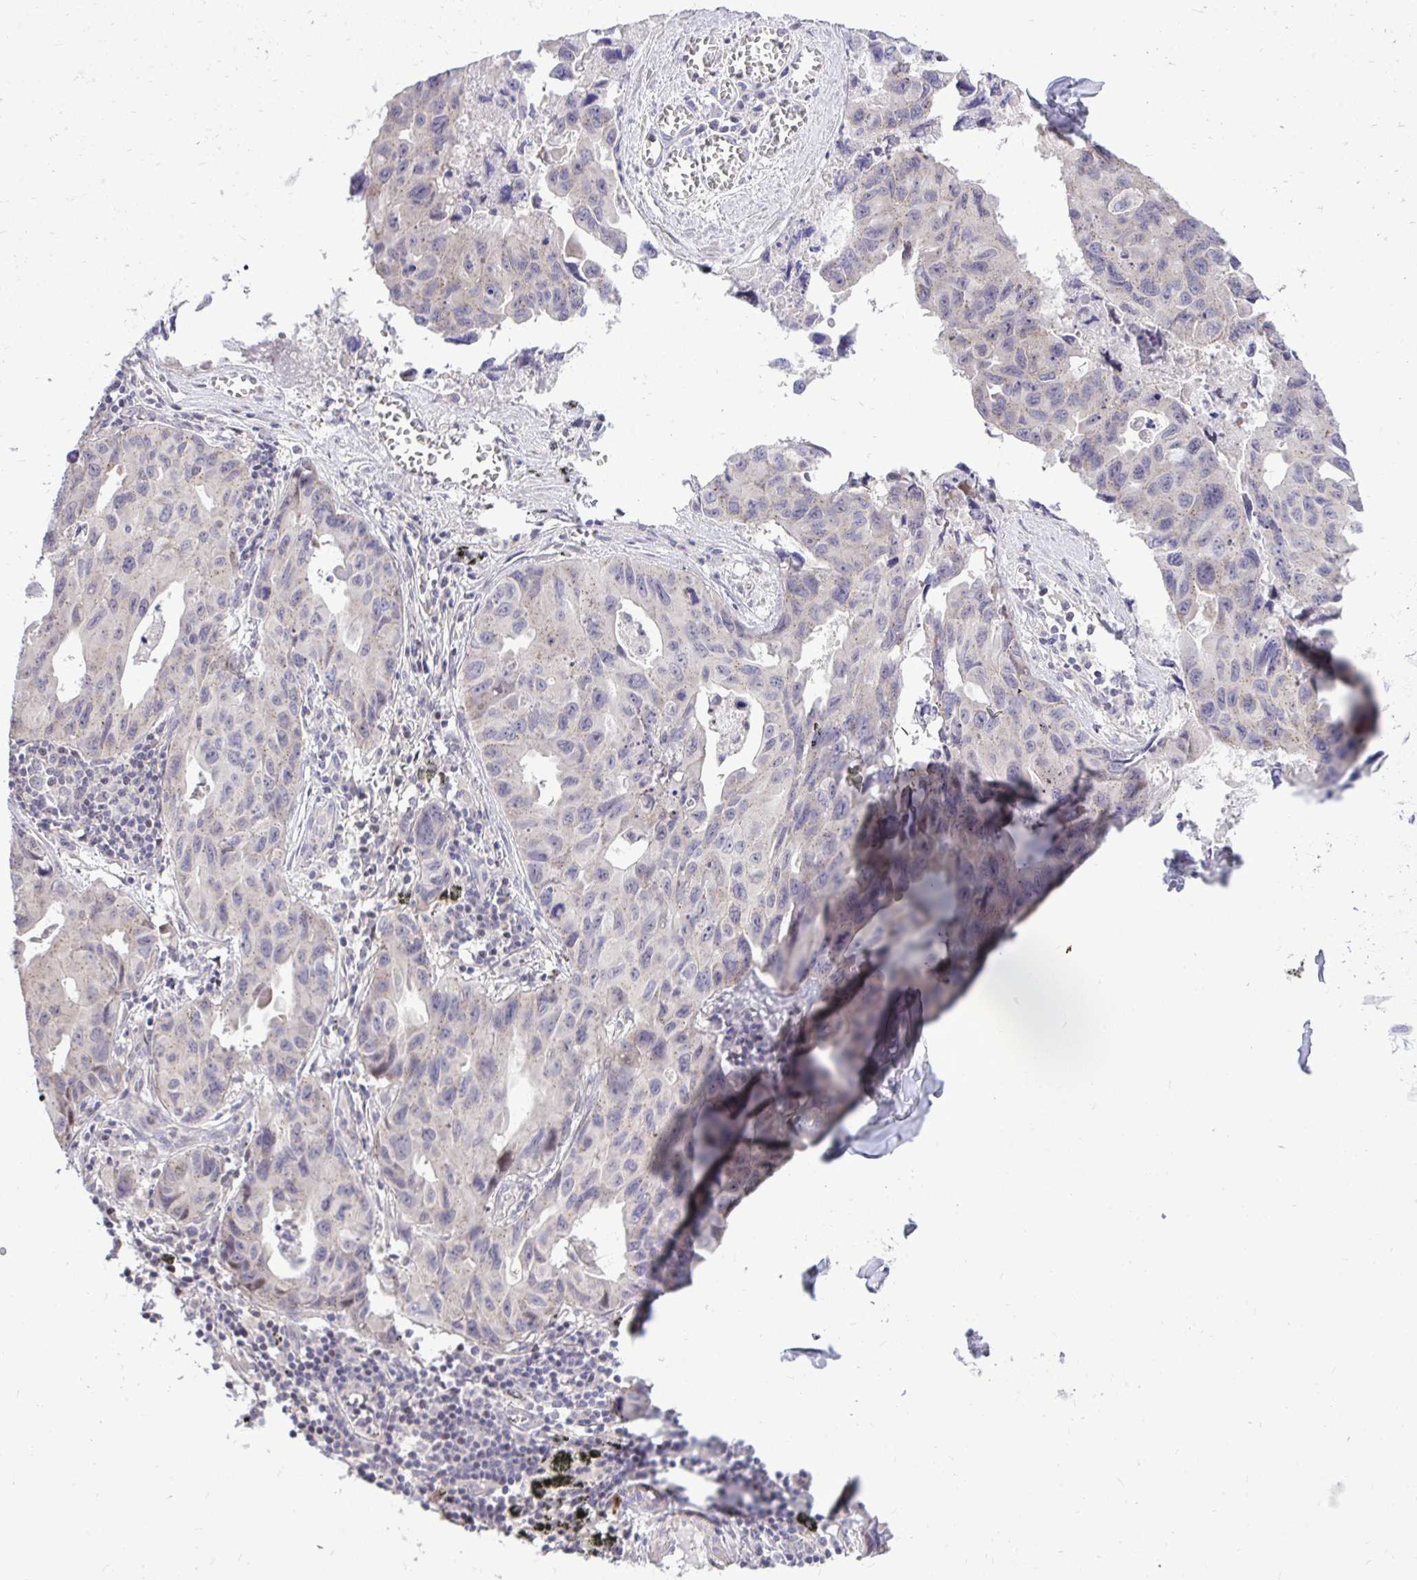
{"staining": {"intensity": "negative", "quantity": "none", "location": "none"}, "tissue": "lung cancer", "cell_type": "Tumor cells", "image_type": "cancer", "snomed": [{"axis": "morphology", "description": "Adenocarcinoma, NOS"}, {"axis": "topography", "description": "Lymph node"}, {"axis": "topography", "description": "Lung"}], "caption": "IHC histopathology image of neoplastic tissue: lung cancer stained with DAB (3,3'-diaminobenzidine) shows no significant protein positivity in tumor cells. Brightfield microscopy of IHC stained with DAB (brown) and hematoxylin (blue), captured at high magnification.", "gene": "OR8D1", "patient": {"sex": "male", "age": 64}}